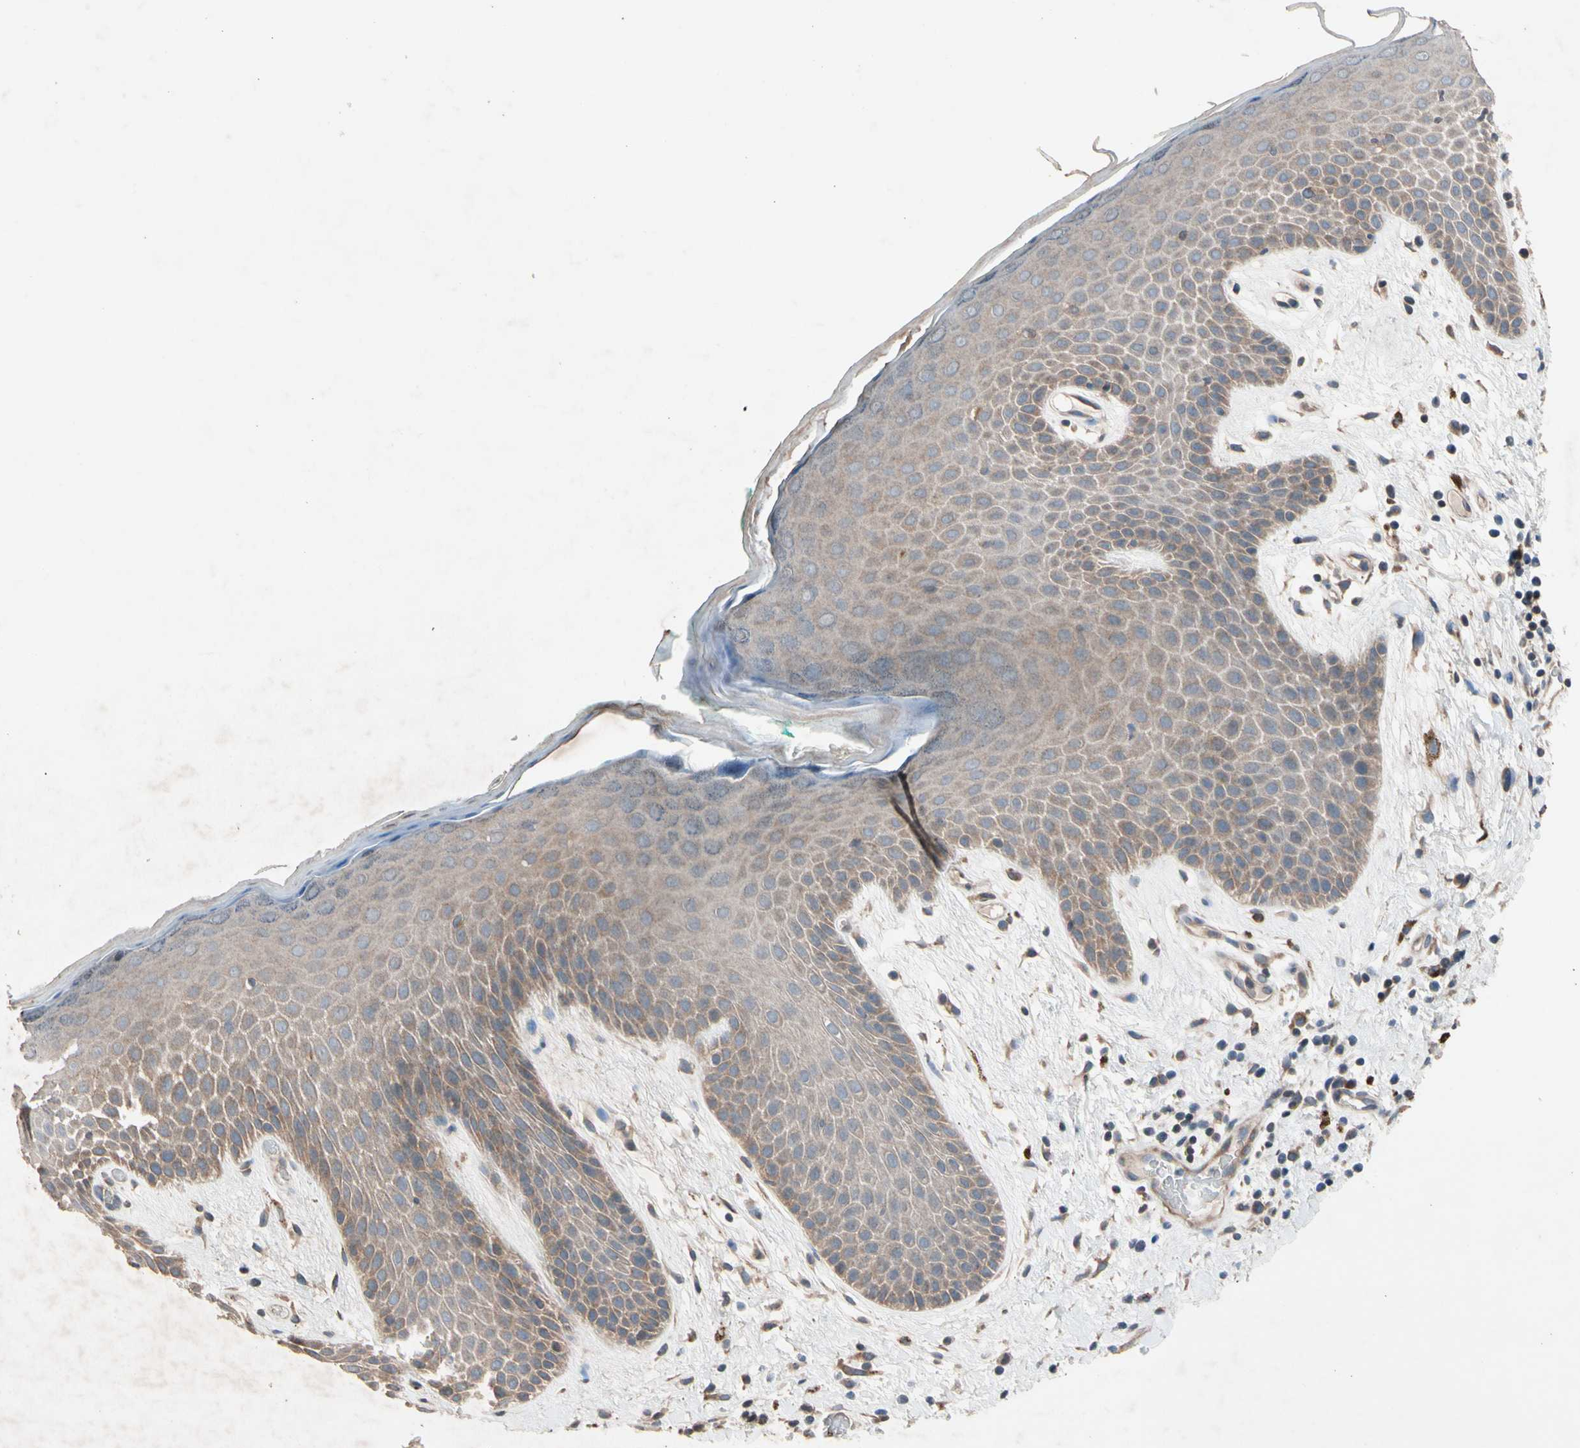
{"staining": {"intensity": "moderate", "quantity": ">75%", "location": "cytoplasmic/membranous"}, "tissue": "skin", "cell_type": "Epidermal cells", "image_type": "normal", "snomed": [{"axis": "morphology", "description": "Normal tissue, NOS"}, {"axis": "topography", "description": "Anal"}], "caption": "Immunohistochemical staining of unremarkable skin shows moderate cytoplasmic/membranous protein staining in approximately >75% of epidermal cells. The staining was performed using DAB to visualize the protein expression in brown, while the nuclei were stained in blue with hematoxylin (Magnification: 20x).", "gene": "PRDX4", "patient": {"sex": "male", "age": 74}}